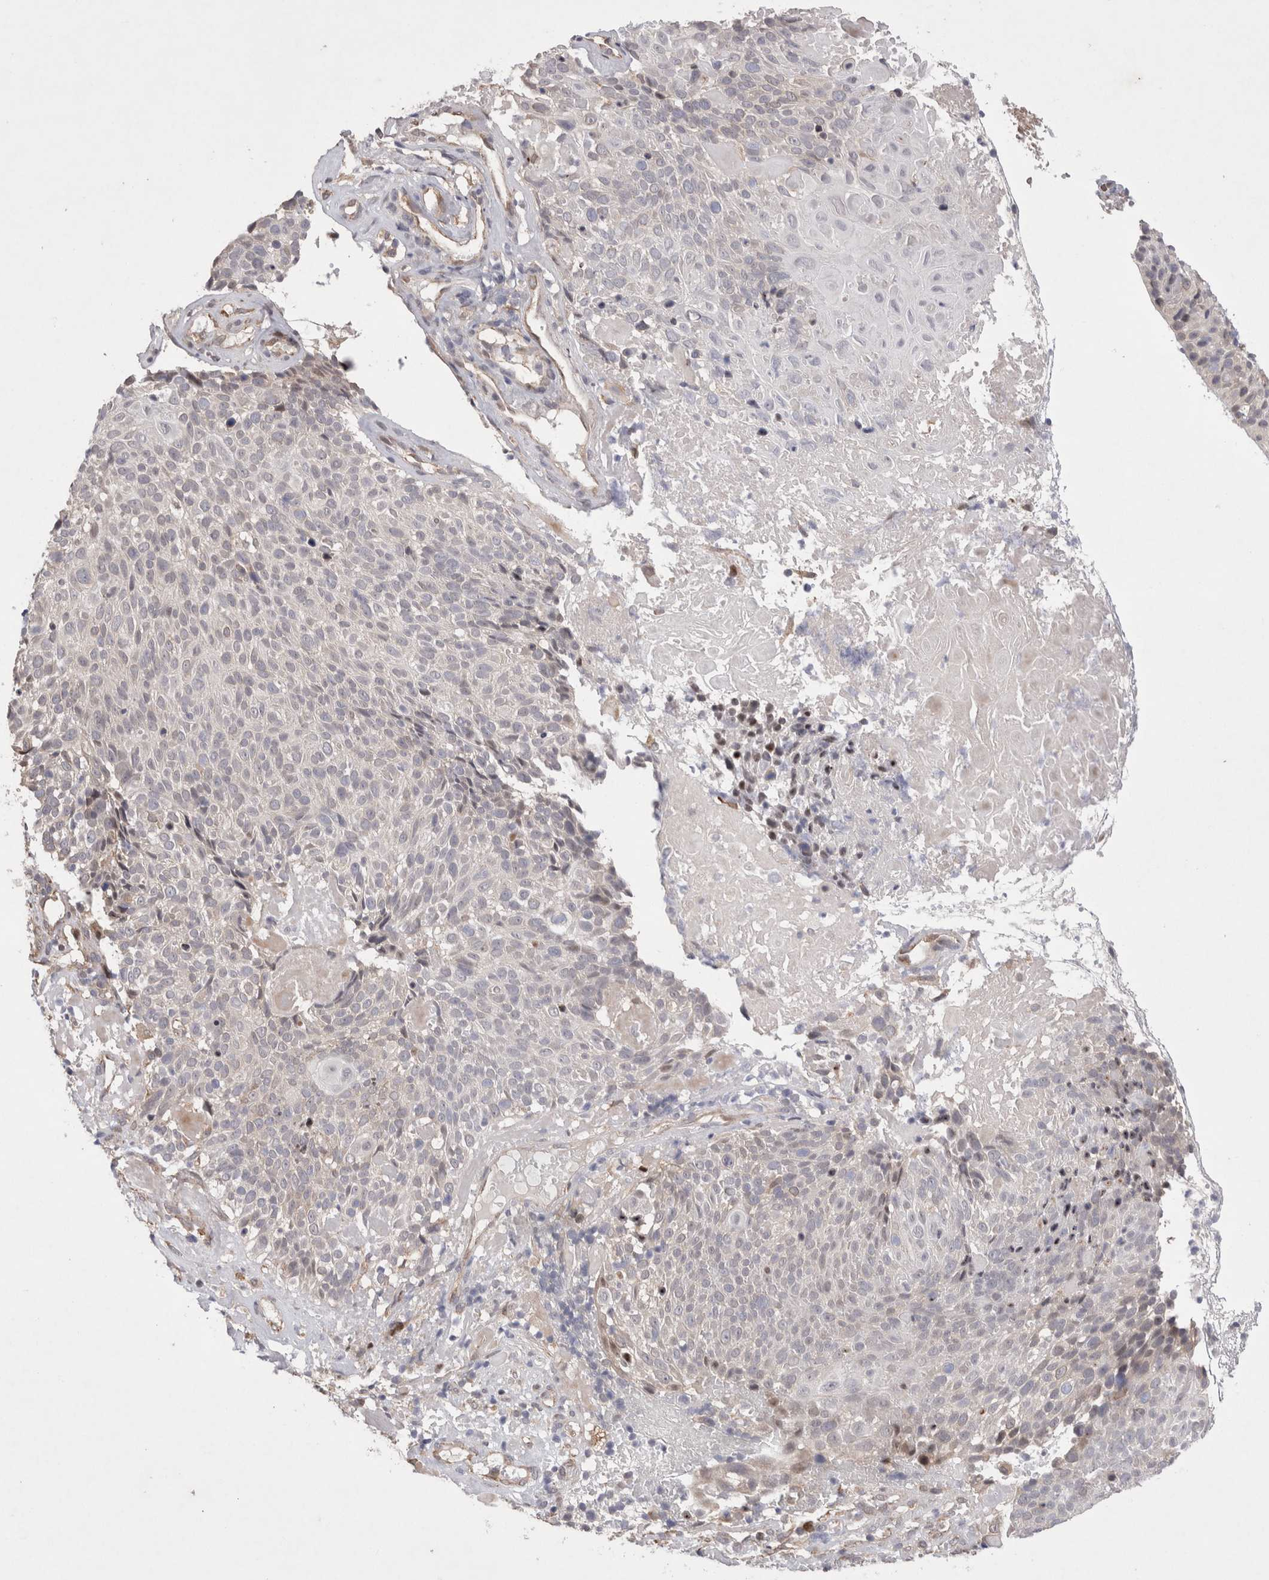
{"staining": {"intensity": "negative", "quantity": "none", "location": "none"}, "tissue": "cervical cancer", "cell_type": "Tumor cells", "image_type": "cancer", "snomed": [{"axis": "morphology", "description": "Squamous cell carcinoma, NOS"}, {"axis": "topography", "description": "Cervix"}], "caption": "The IHC image has no significant positivity in tumor cells of squamous cell carcinoma (cervical) tissue.", "gene": "GIMAP6", "patient": {"sex": "female", "age": 74}}